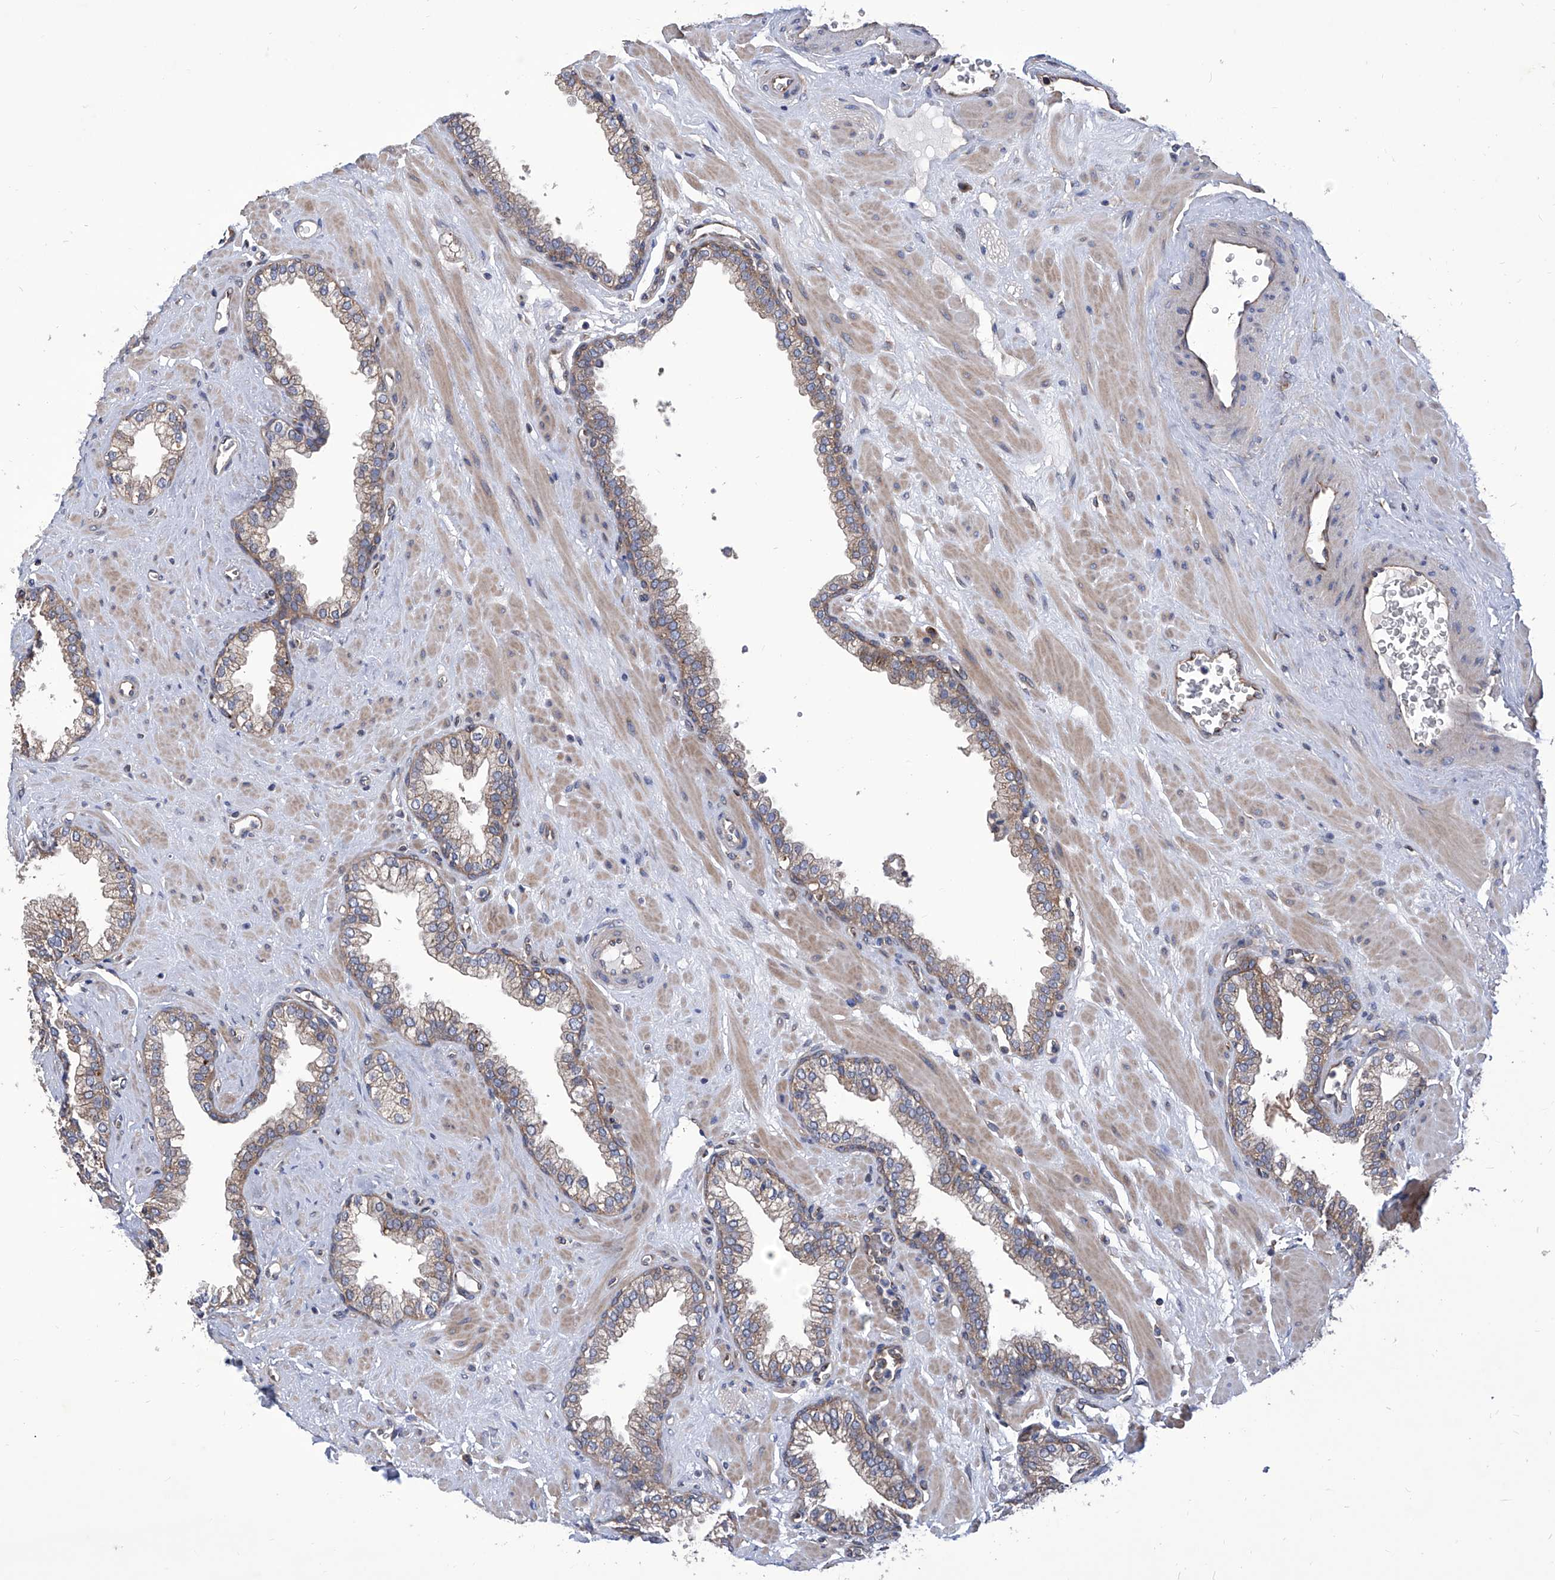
{"staining": {"intensity": "weak", "quantity": "25%-75%", "location": "cytoplasmic/membranous"}, "tissue": "prostate", "cell_type": "Glandular cells", "image_type": "normal", "snomed": [{"axis": "morphology", "description": "Normal tissue, NOS"}, {"axis": "morphology", "description": "Urothelial carcinoma, Low grade"}, {"axis": "topography", "description": "Urinary bladder"}, {"axis": "topography", "description": "Prostate"}], "caption": "Approximately 25%-75% of glandular cells in unremarkable human prostate demonstrate weak cytoplasmic/membranous protein staining as visualized by brown immunohistochemical staining.", "gene": "TJAP1", "patient": {"sex": "male", "age": 60}}